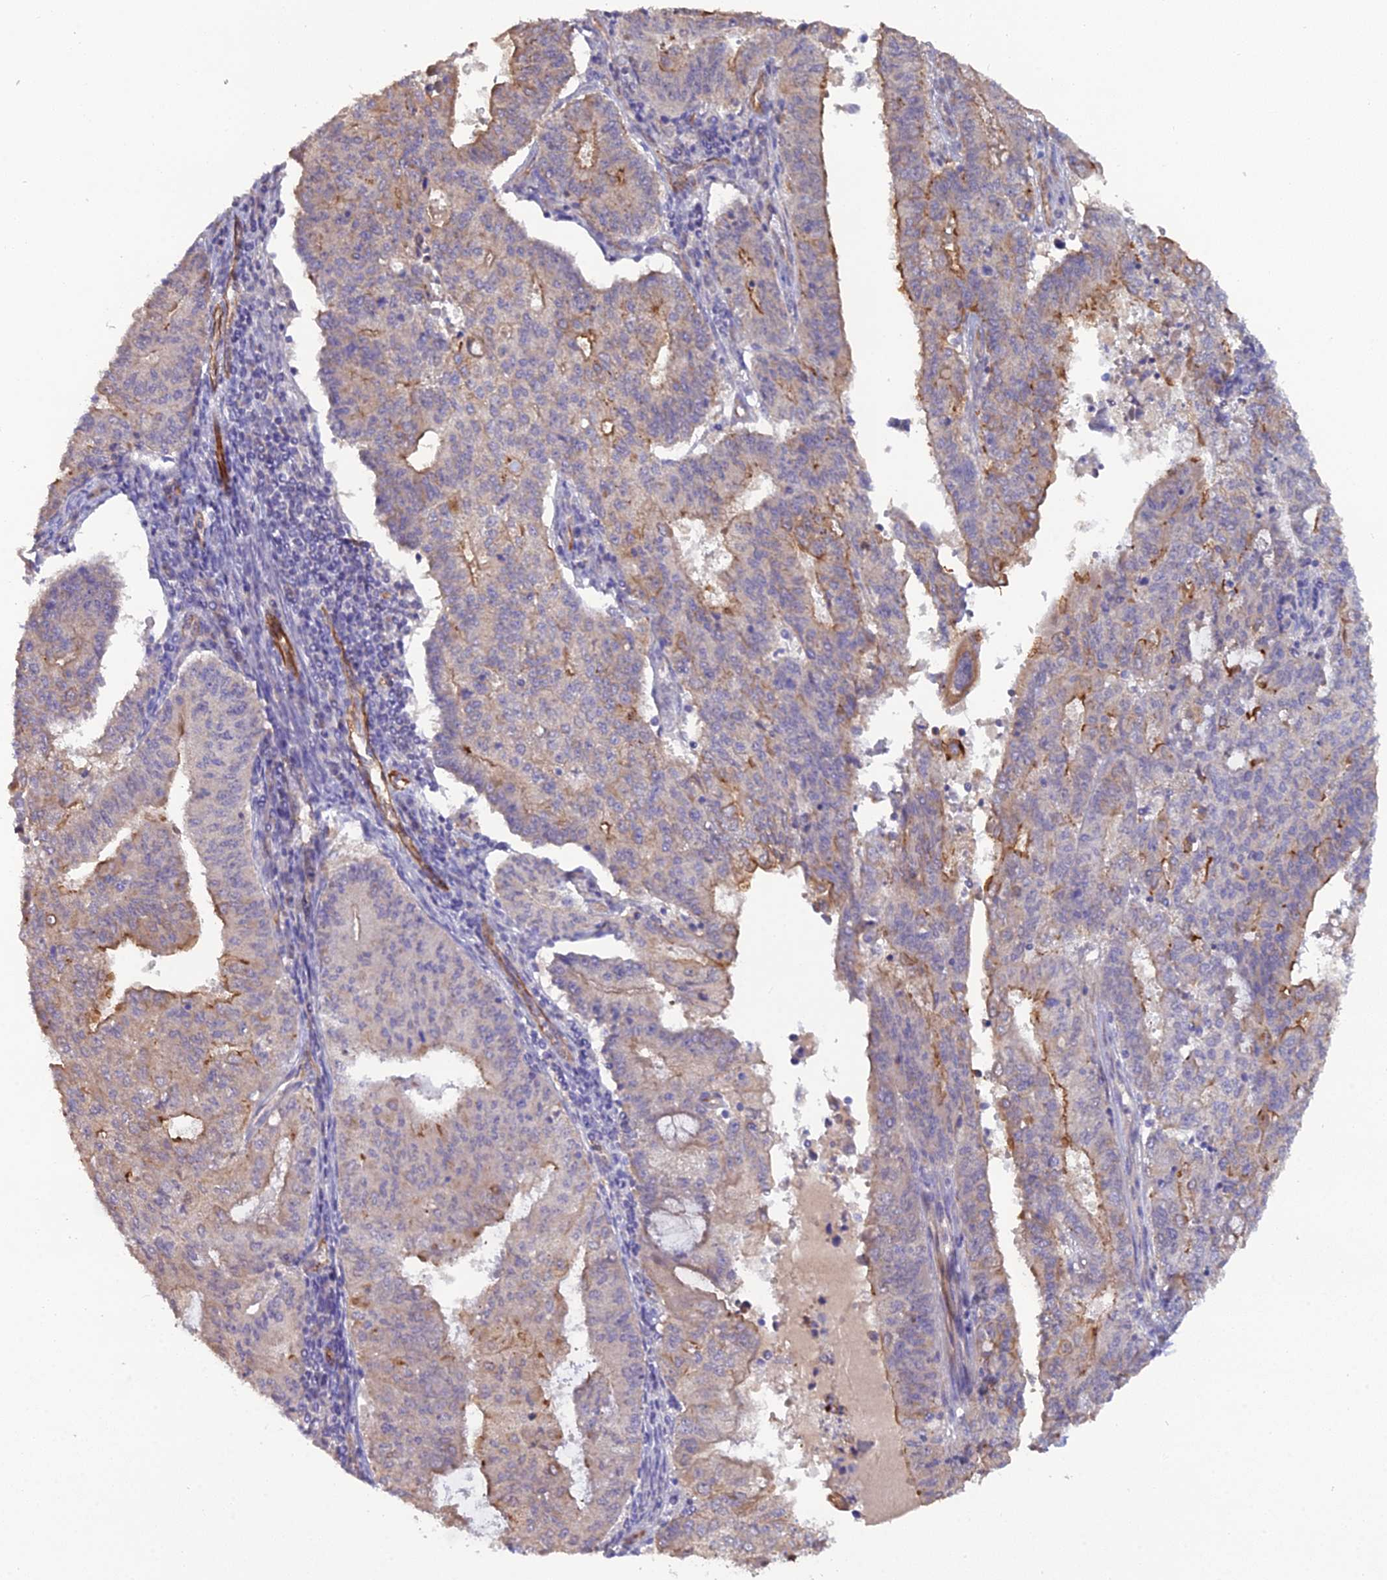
{"staining": {"intensity": "strong", "quantity": "25%-75%", "location": "cytoplasmic/membranous"}, "tissue": "endometrial cancer", "cell_type": "Tumor cells", "image_type": "cancer", "snomed": [{"axis": "morphology", "description": "Adenocarcinoma, NOS"}, {"axis": "topography", "description": "Endometrium"}], "caption": "IHC (DAB) staining of human endometrial cancer (adenocarcinoma) exhibits strong cytoplasmic/membranous protein staining in about 25%-75% of tumor cells. (DAB (3,3'-diaminobenzidine) IHC, brown staining for protein, blue staining for nuclei).", "gene": "CFAP47", "patient": {"sex": "female", "age": 59}}